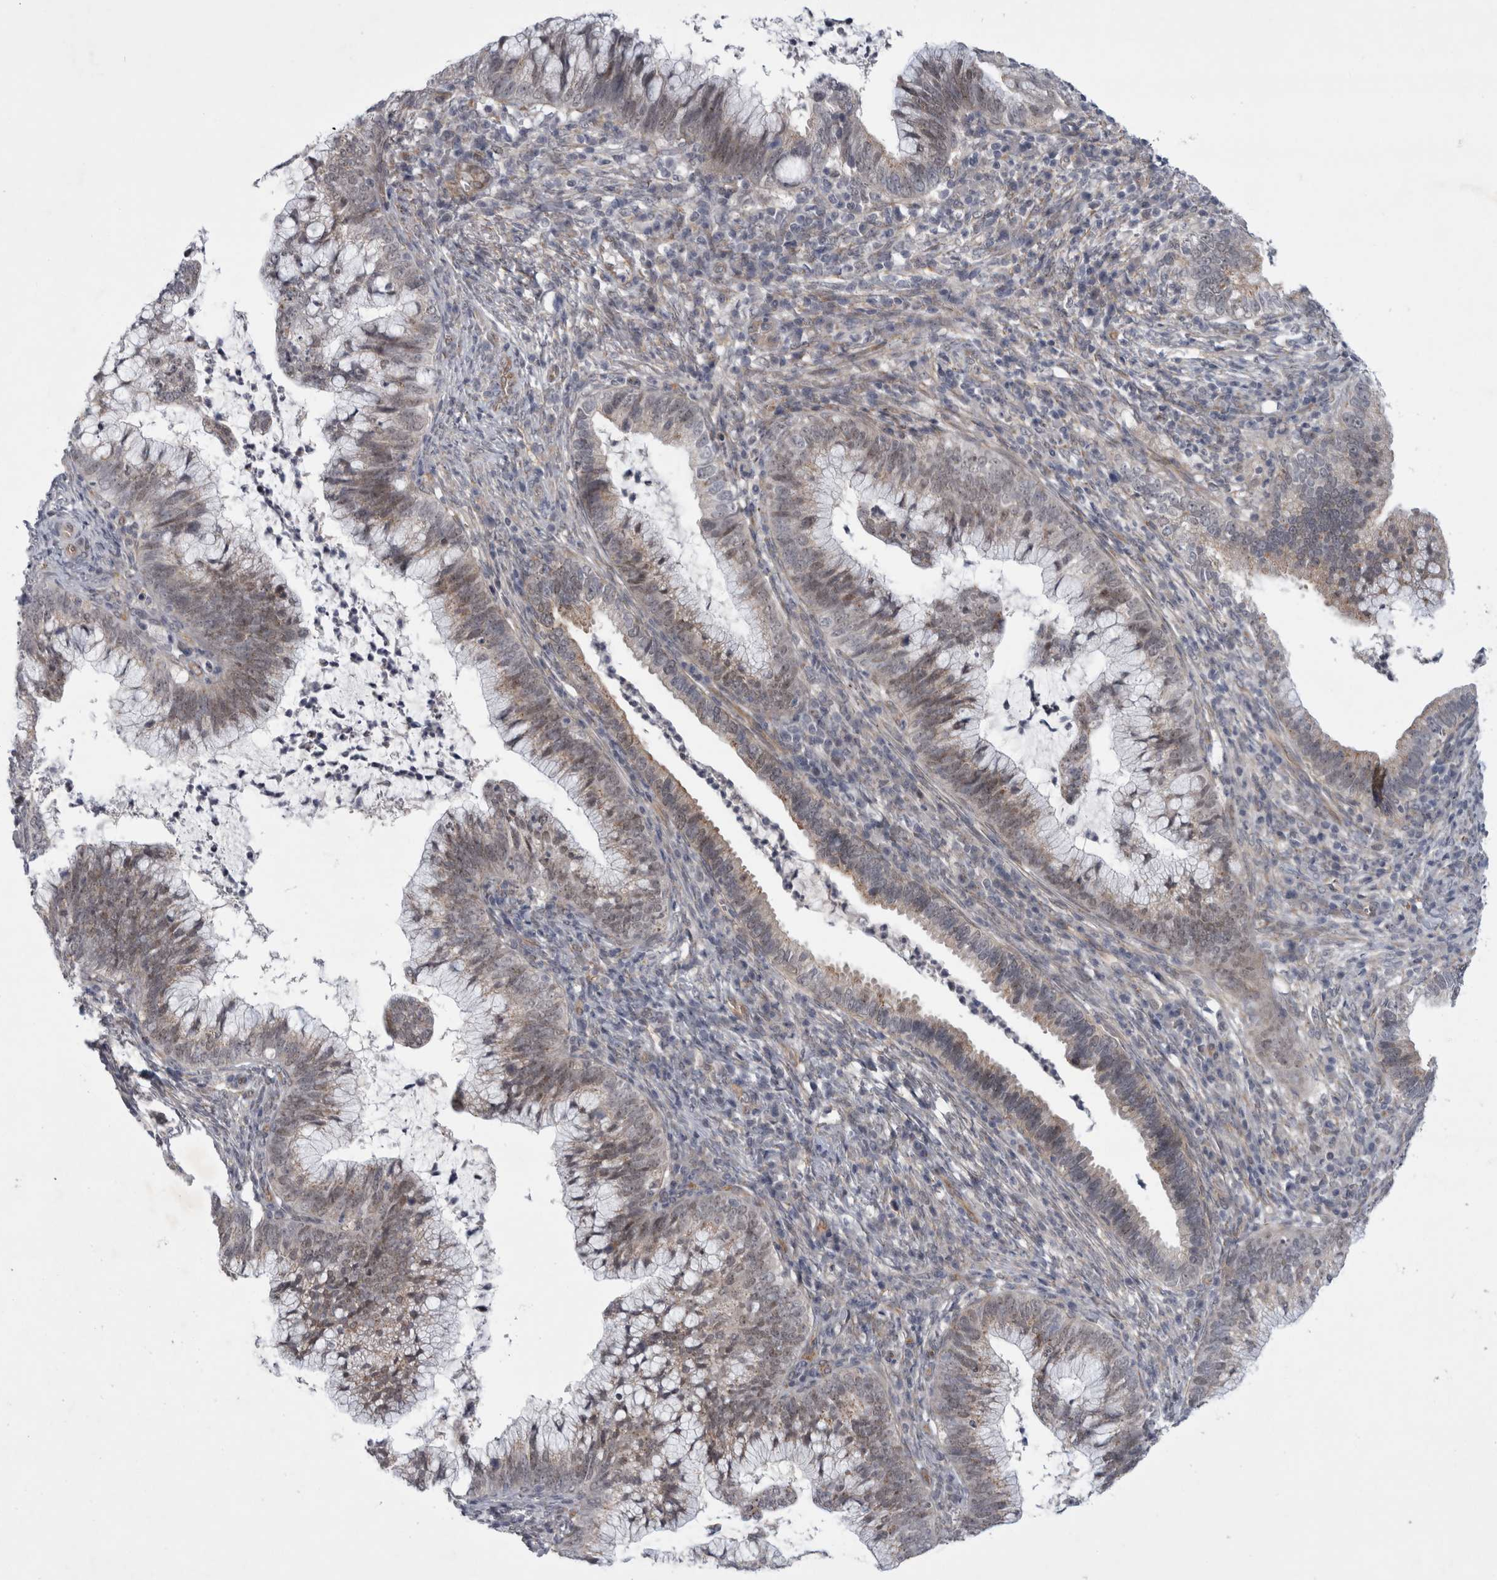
{"staining": {"intensity": "weak", "quantity": ">75%", "location": "cytoplasmic/membranous"}, "tissue": "cervical cancer", "cell_type": "Tumor cells", "image_type": "cancer", "snomed": [{"axis": "morphology", "description": "Adenocarcinoma, NOS"}, {"axis": "topography", "description": "Cervix"}], "caption": "Immunohistochemistry staining of adenocarcinoma (cervical), which displays low levels of weak cytoplasmic/membranous positivity in about >75% of tumor cells indicating weak cytoplasmic/membranous protein staining. The staining was performed using DAB (3,3'-diaminobenzidine) (brown) for protein detection and nuclei were counterstained in hematoxylin (blue).", "gene": "PARP11", "patient": {"sex": "female", "age": 36}}